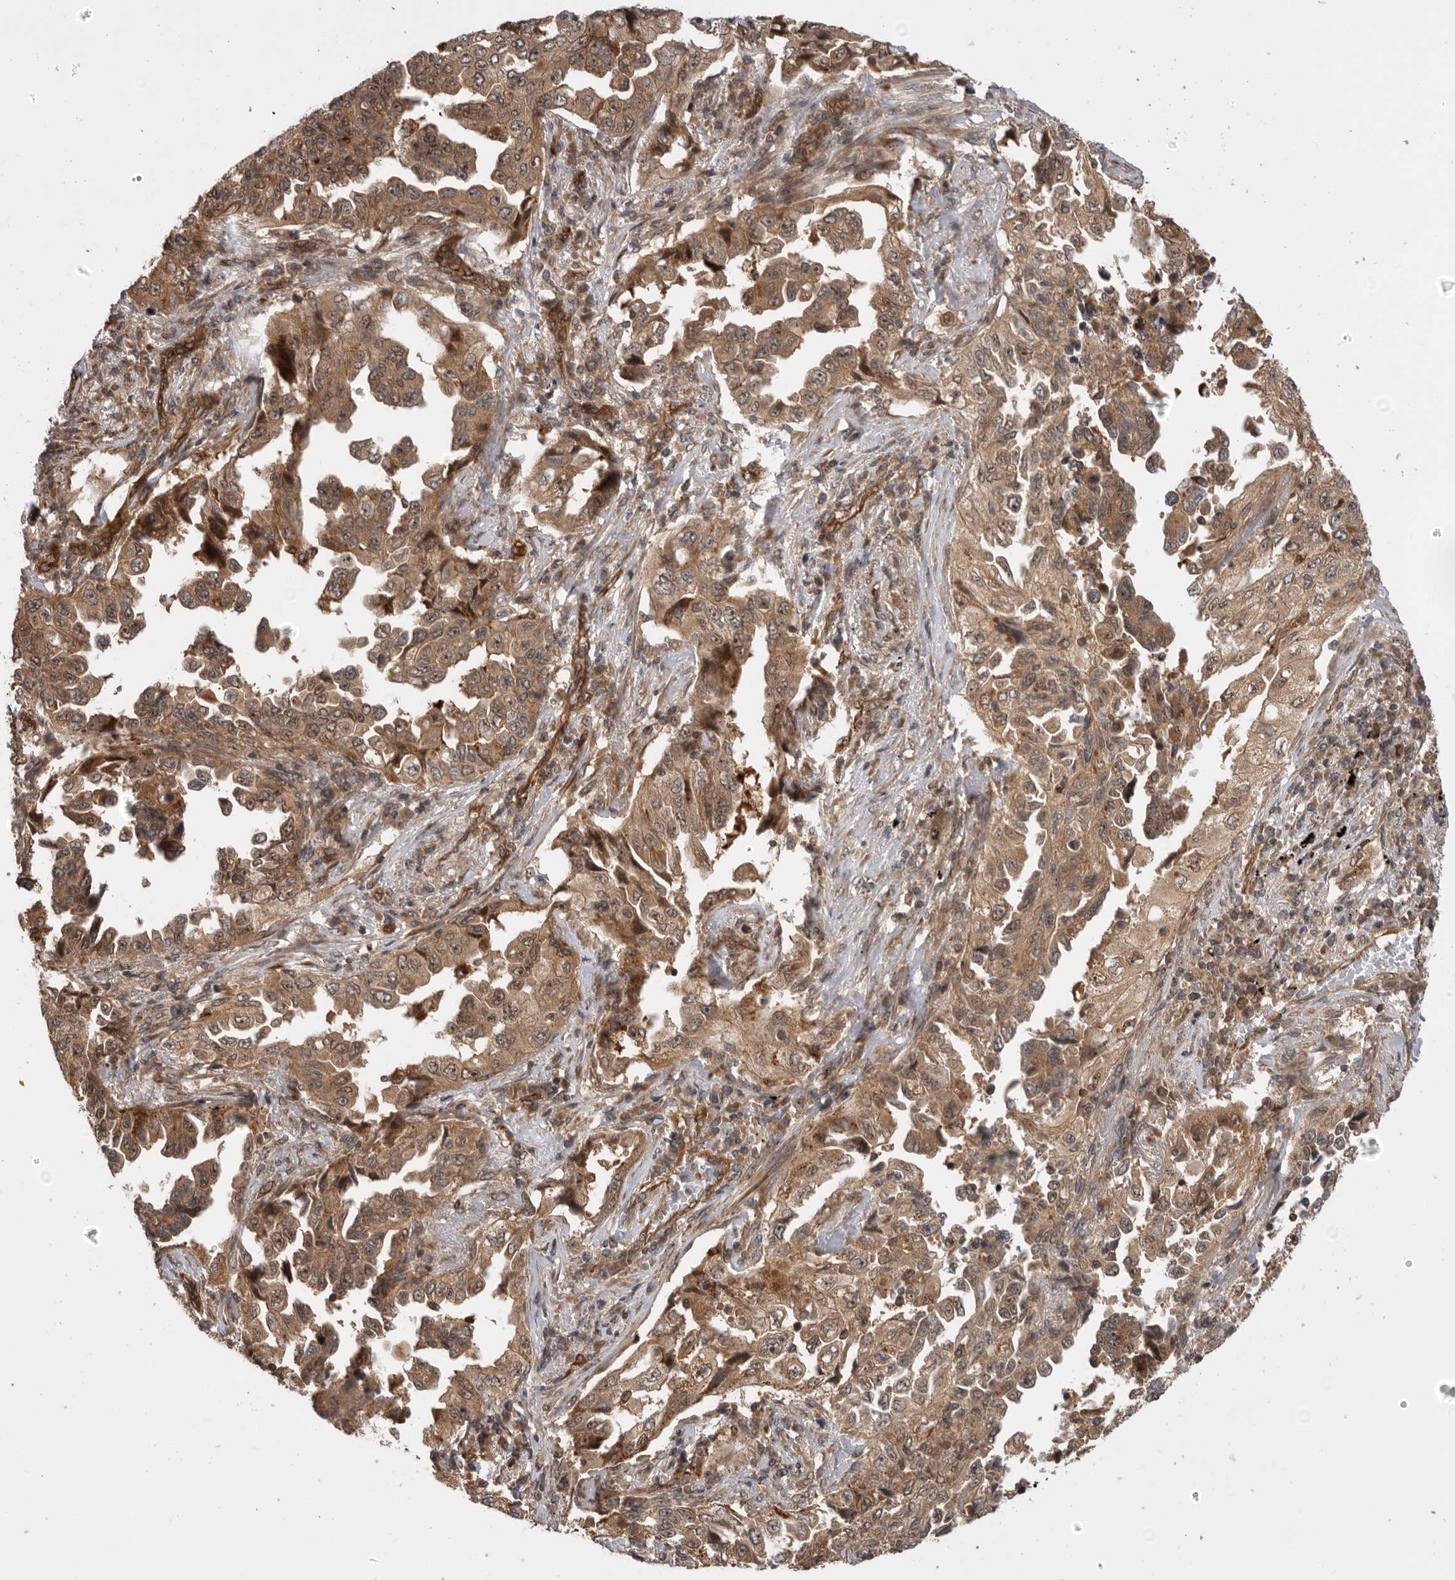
{"staining": {"intensity": "moderate", "quantity": ">75%", "location": "cytoplasmic/membranous"}, "tissue": "lung cancer", "cell_type": "Tumor cells", "image_type": "cancer", "snomed": [{"axis": "morphology", "description": "Adenocarcinoma, NOS"}, {"axis": "topography", "description": "Lung"}], "caption": "Immunohistochemistry of lung cancer (adenocarcinoma) reveals medium levels of moderate cytoplasmic/membranous staining in about >75% of tumor cells.", "gene": "DHDDS", "patient": {"sex": "female", "age": 51}}